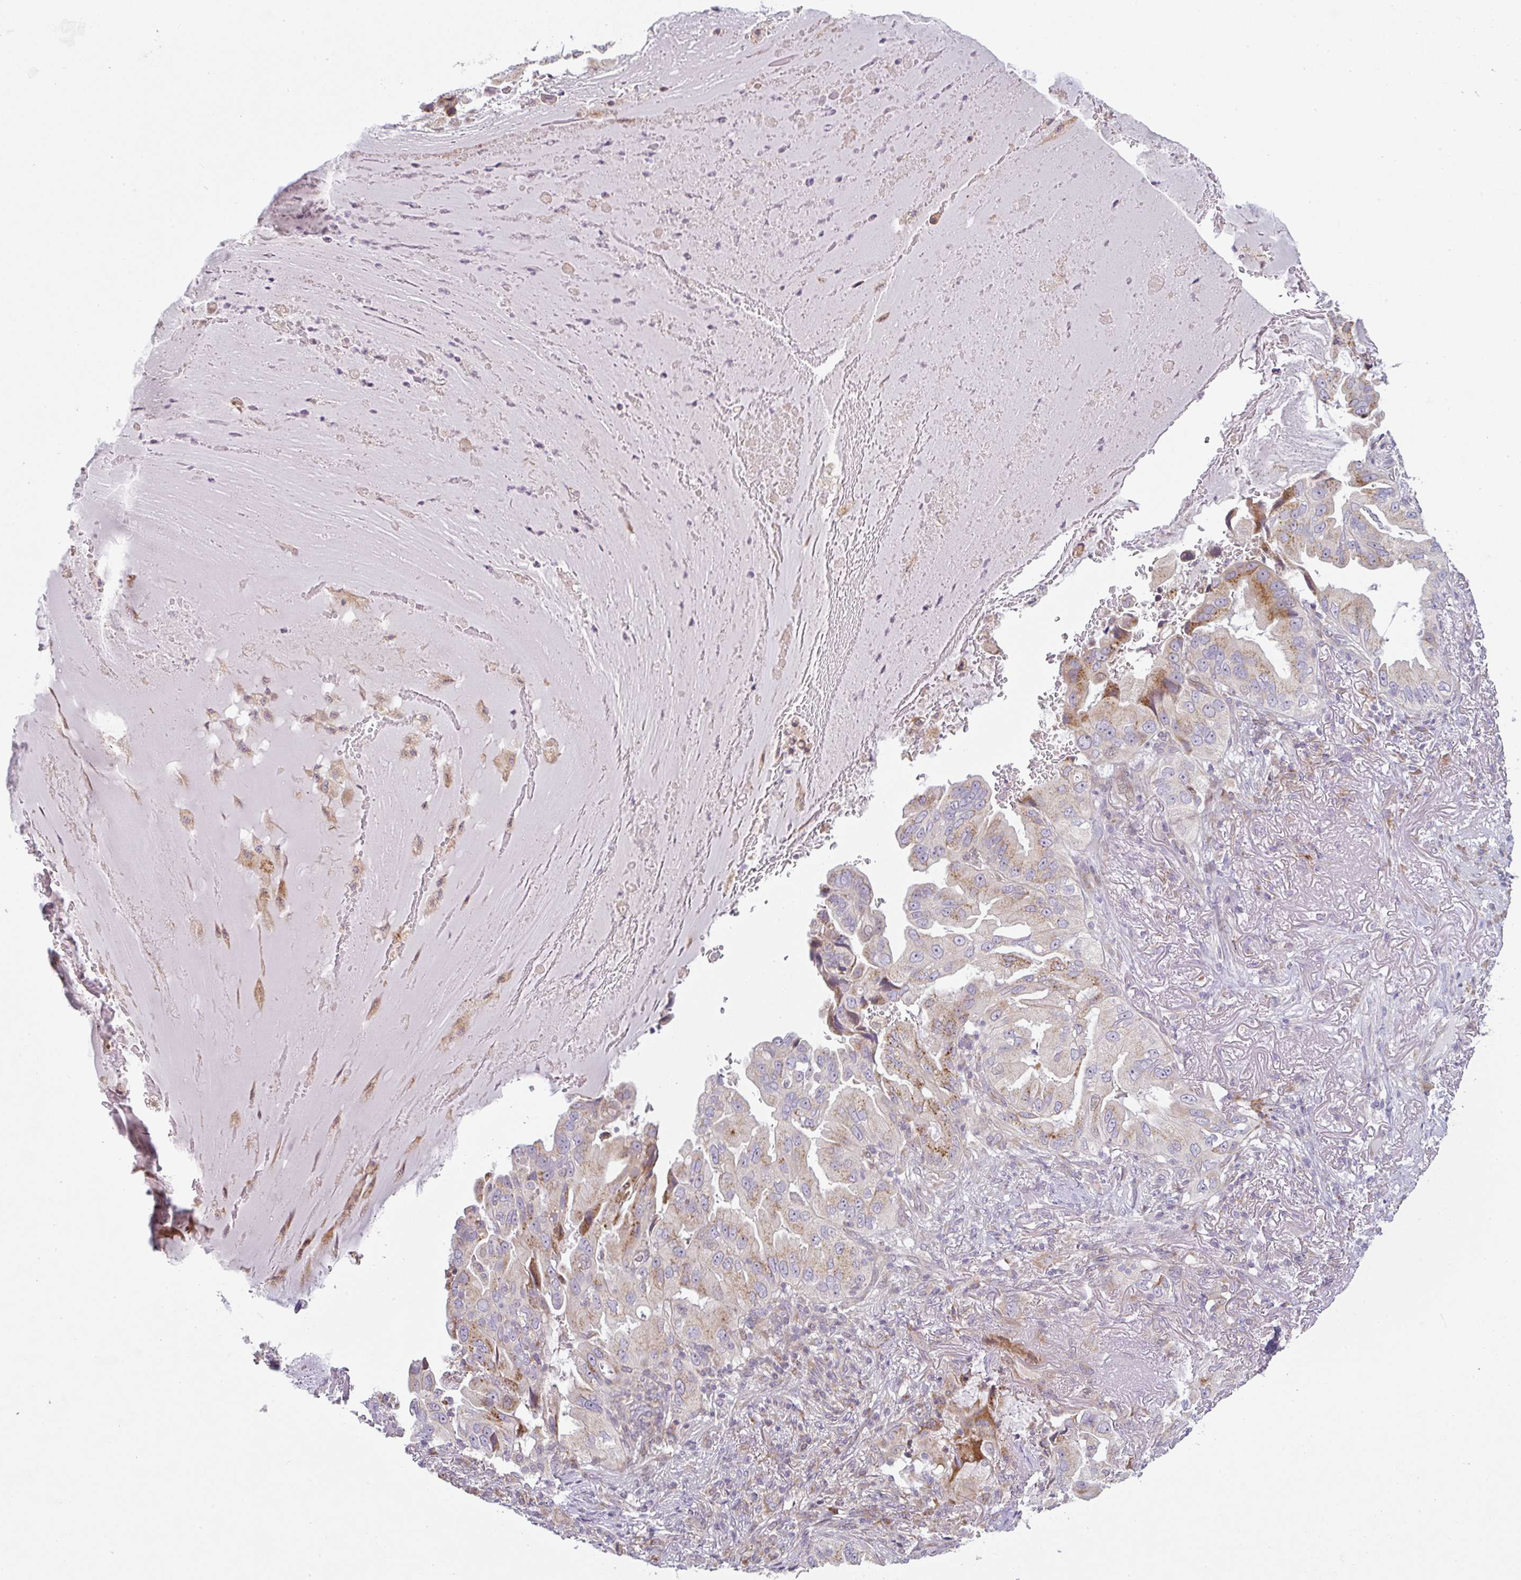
{"staining": {"intensity": "moderate", "quantity": "25%-75%", "location": "cytoplasmic/membranous"}, "tissue": "lung cancer", "cell_type": "Tumor cells", "image_type": "cancer", "snomed": [{"axis": "morphology", "description": "Adenocarcinoma, NOS"}, {"axis": "topography", "description": "Lung"}], "caption": "IHC micrograph of human lung cancer stained for a protein (brown), which exhibits medium levels of moderate cytoplasmic/membranous expression in approximately 25%-75% of tumor cells.", "gene": "MOB1A", "patient": {"sex": "female", "age": 69}}